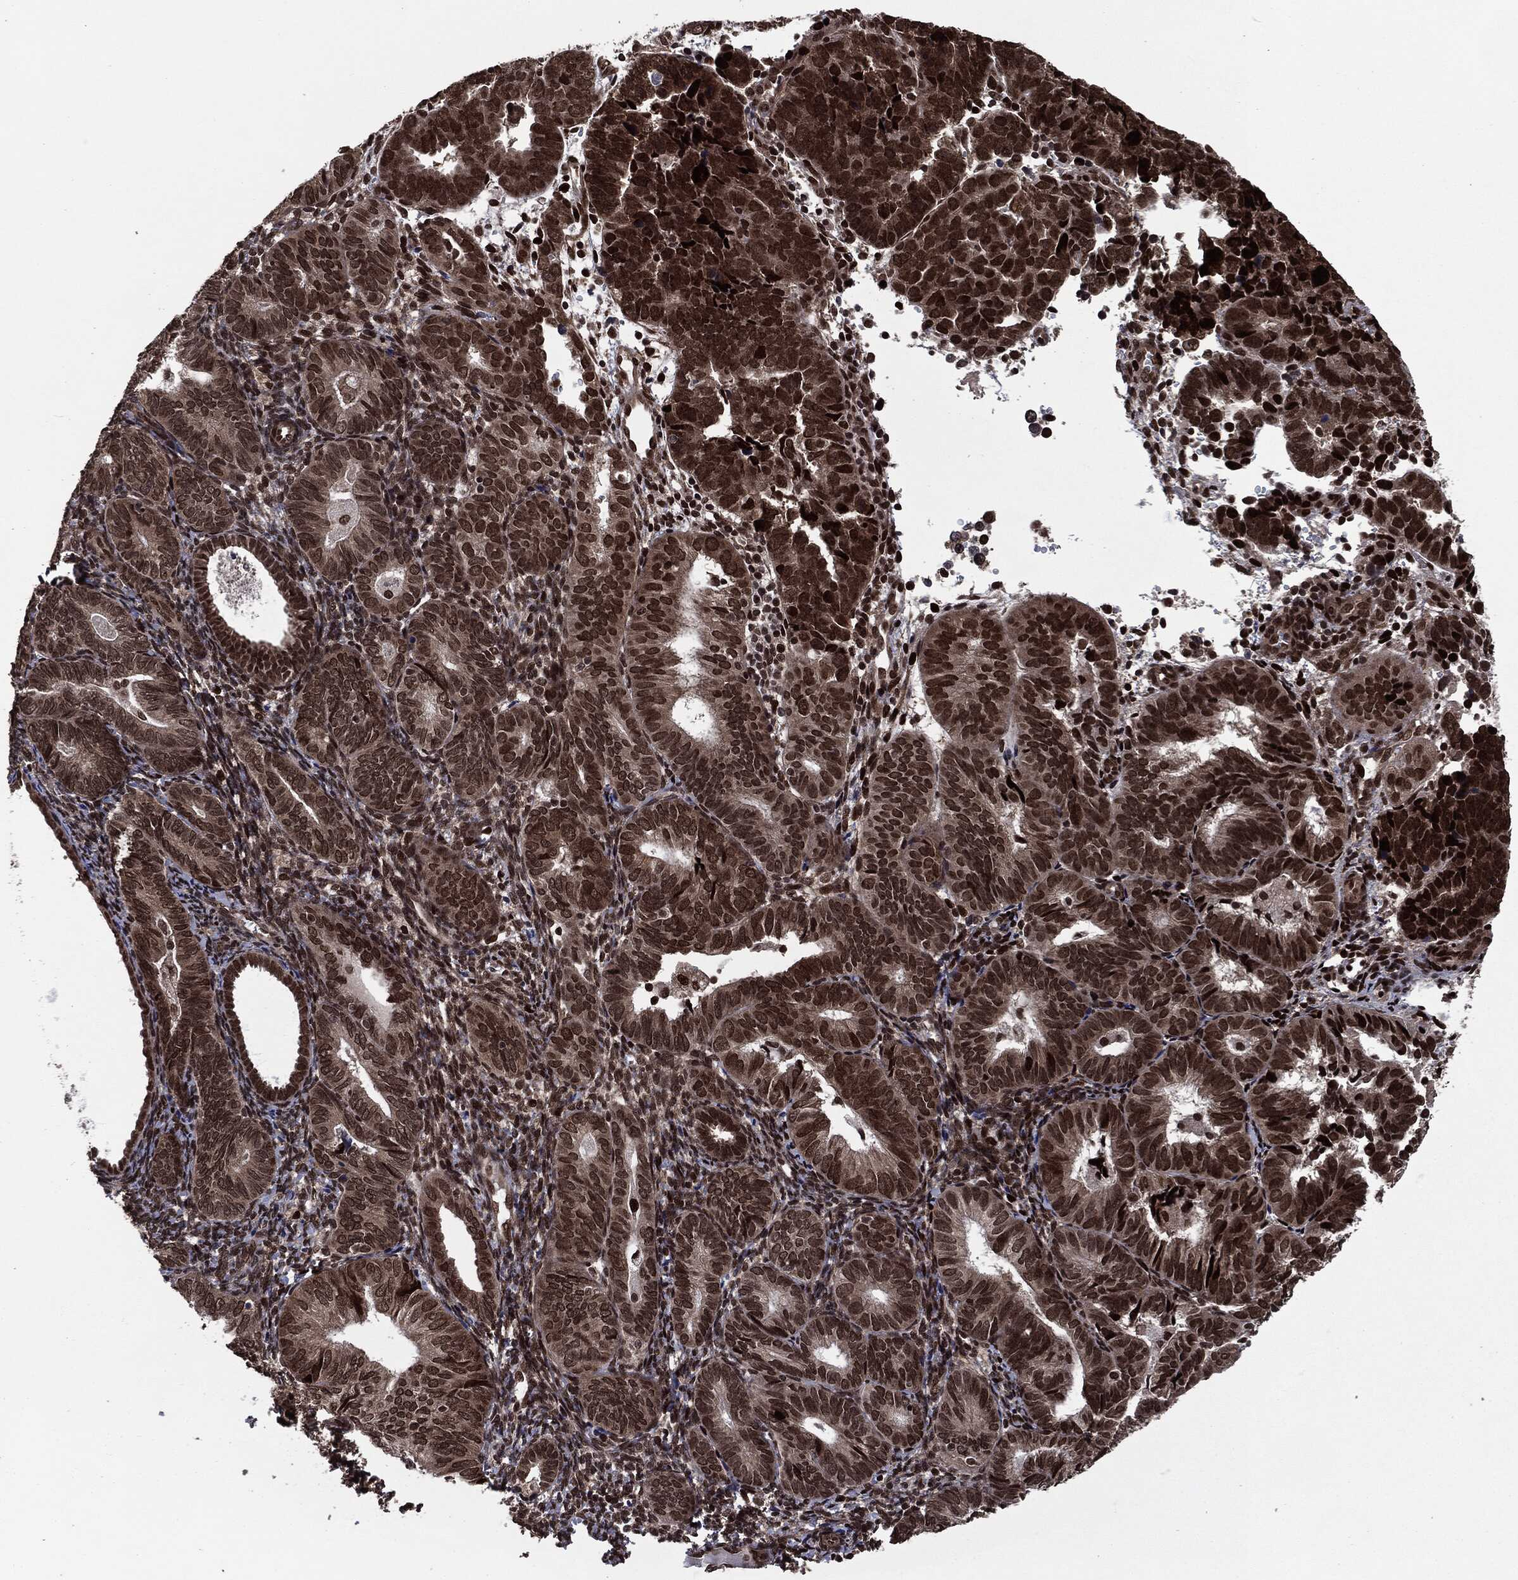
{"staining": {"intensity": "strong", "quantity": "25%-75%", "location": "cytoplasmic/membranous"}, "tissue": "endometrial cancer", "cell_type": "Tumor cells", "image_type": "cancer", "snomed": [{"axis": "morphology", "description": "Adenocarcinoma, NOS"}, {"axis": "topography", "description": "Endometrium"}], "caption": "Strong cytoplasmic/membranous expression is identified in approximately 25%-75% of tumor cells in endometrial cancer.", "gene": "DVL2", "patient": {"sex": "female", "age": 82}}